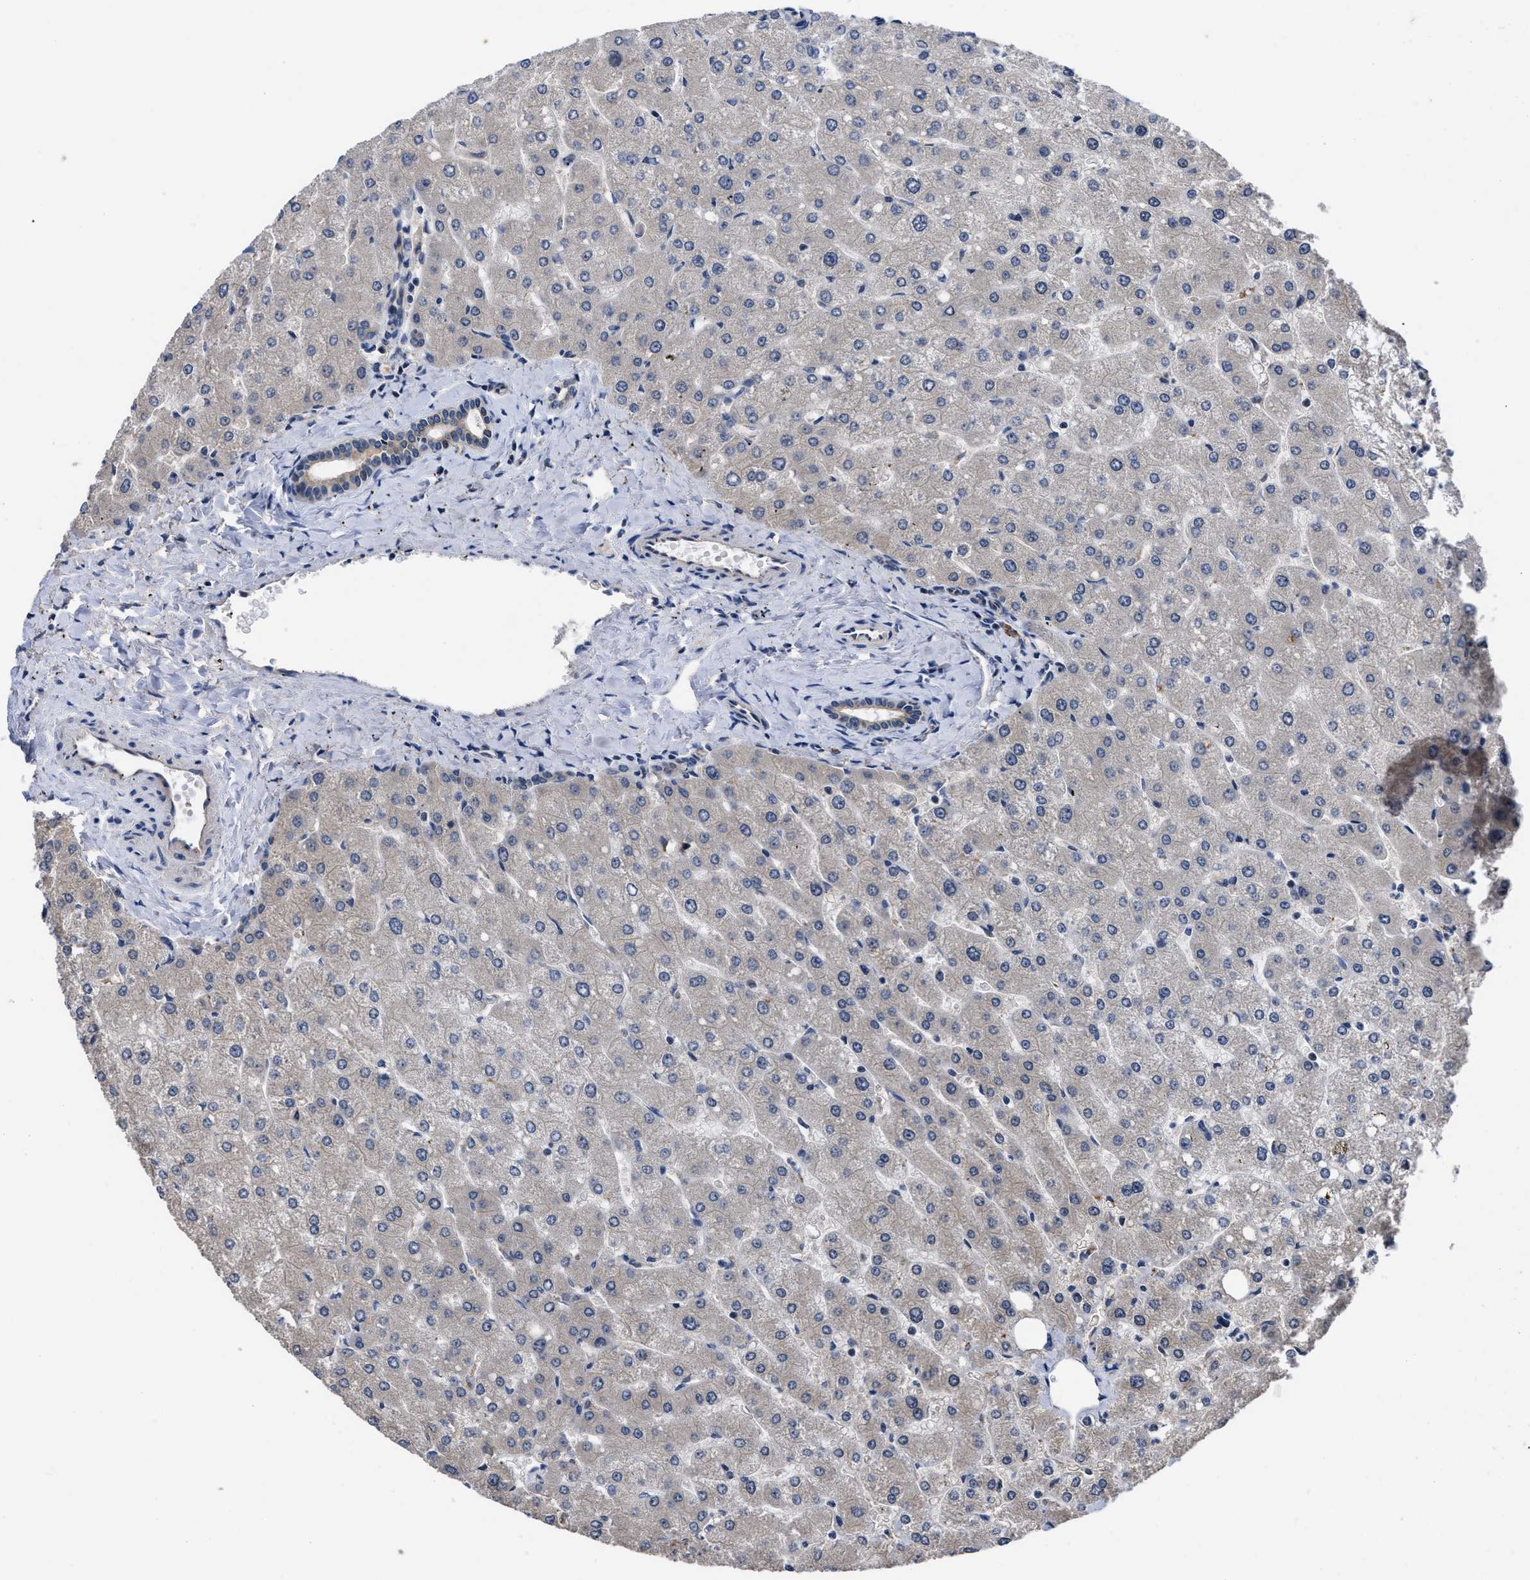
{"staining": {"intensity": "weak", "quantity": ">75%", "location": "cytoplasmic/membranous"}, "tissue": "liver", "cell_type": "Cholangiocytes", "image_type": "normal", "snomed": [{"axis": "morphology", "description": "Normal tissue, NOS"}, {"axis": "topography", "description": "Liver"}], "caption": "Immunohistochemical staining of normal human liver reveals low levels of weak cytoplasmic/membranous expression in approximately >75% of cholangiocytes.", "gene": "DNAJC14", "patient": {"sex": "male", "age": 55}}